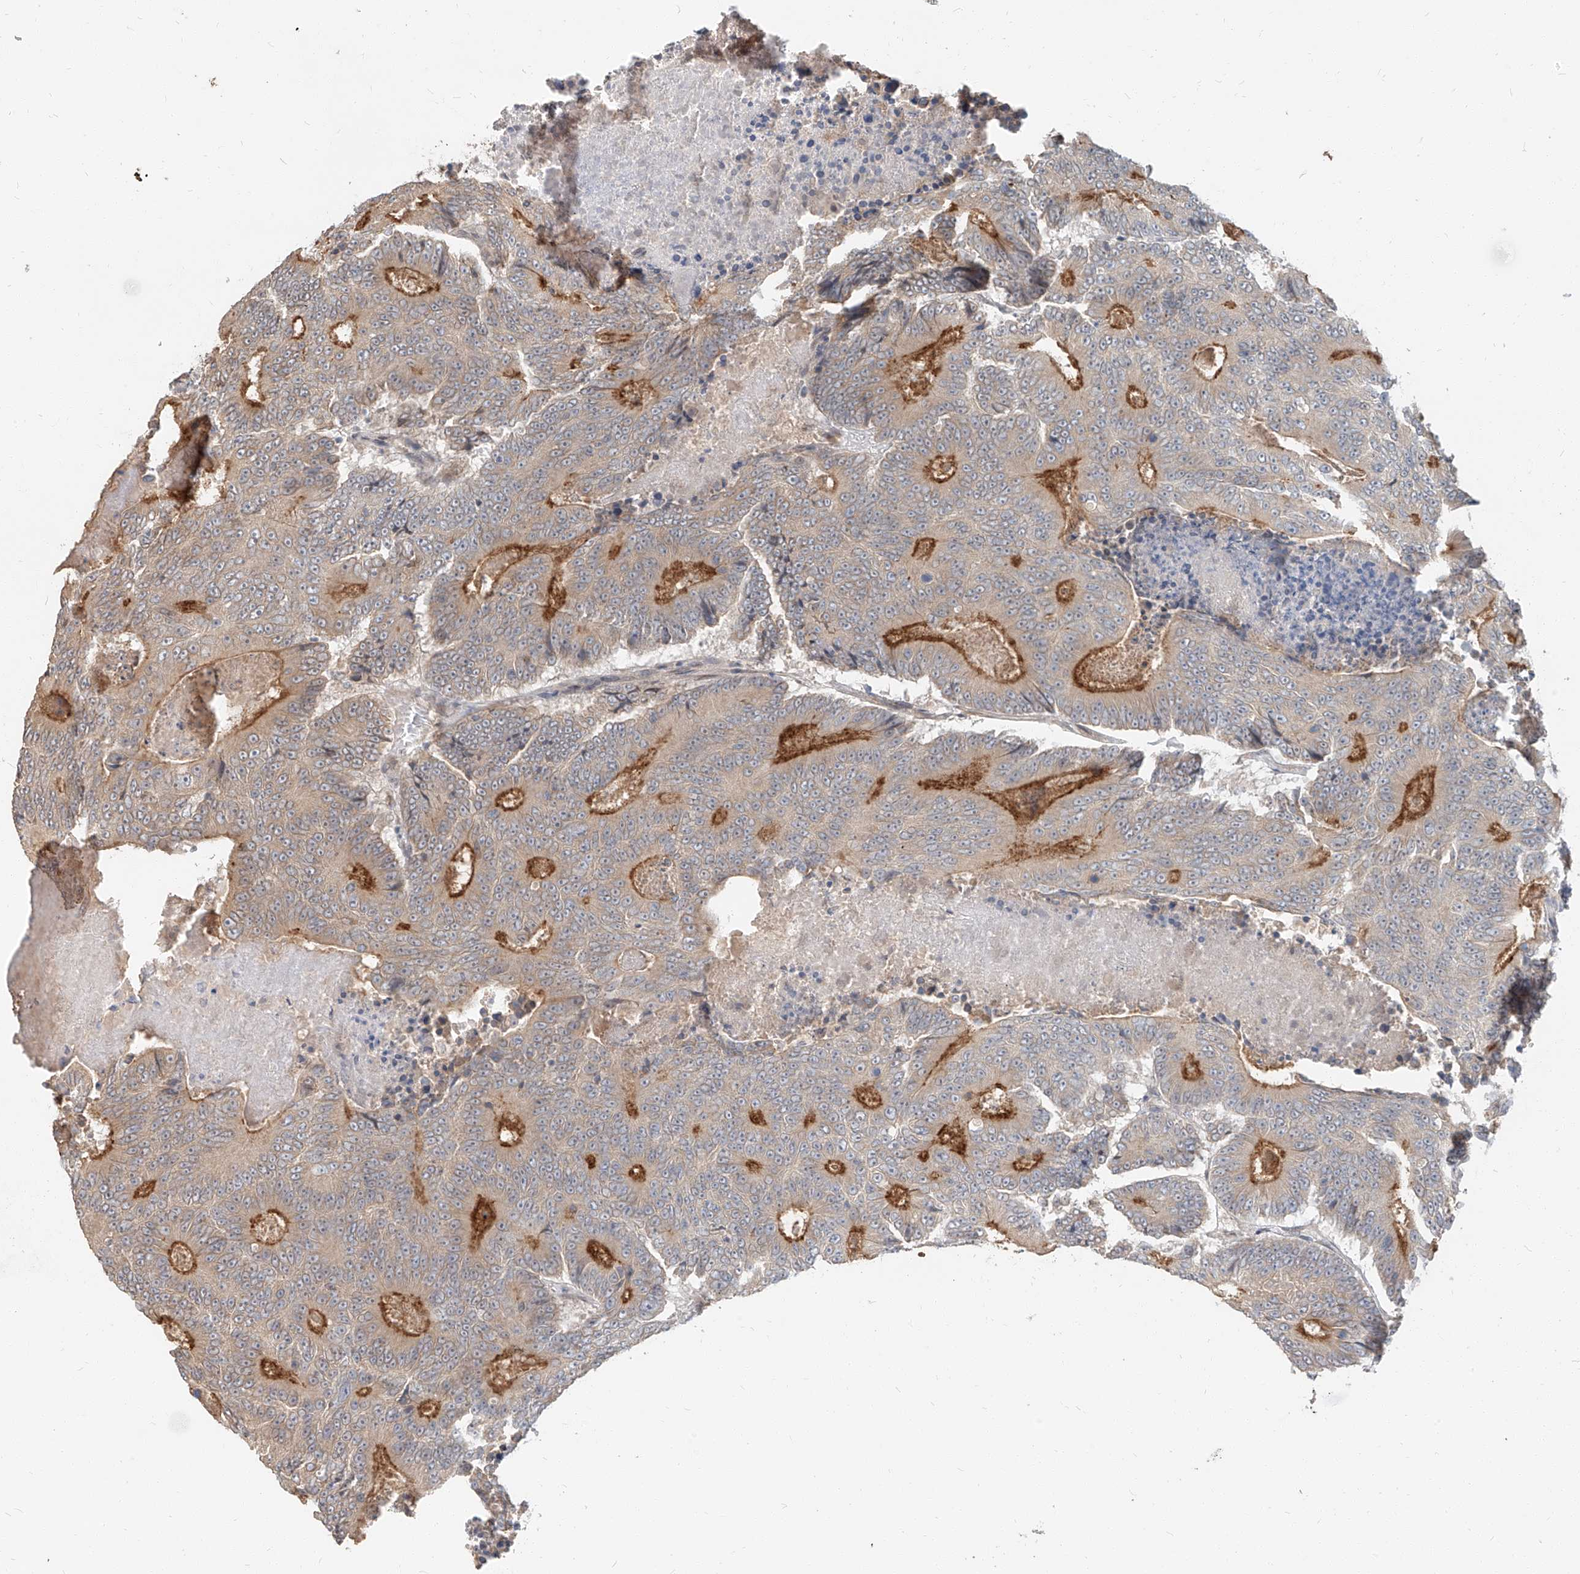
{"staining": {"intensity": "moderate", "quantity": "25%-75%", "location": "cytoplasmic/membranous"}, "tissue": "colorectal cancer", "cell_type": "Tumor cells", "image_type": "cancer", "snomed": [{"axis": "morphology", "description": "Adenocarcinoma, NOS"}, {"axis": "topography", "description": "Colon"}], "caption": "Immunohistochemistry (IHC) of human colorectal adenocarcinoma displays medium levels of moderate cytoplasmic/membranous positivity in approximately 25%-75% of tumor cells. Using DAB (brown) and hematoxylin (blue) stains, captured at high magnification using brightfield microscopy.", "gene": "STX19", "patient": {"sex": "male", "age": 83}}